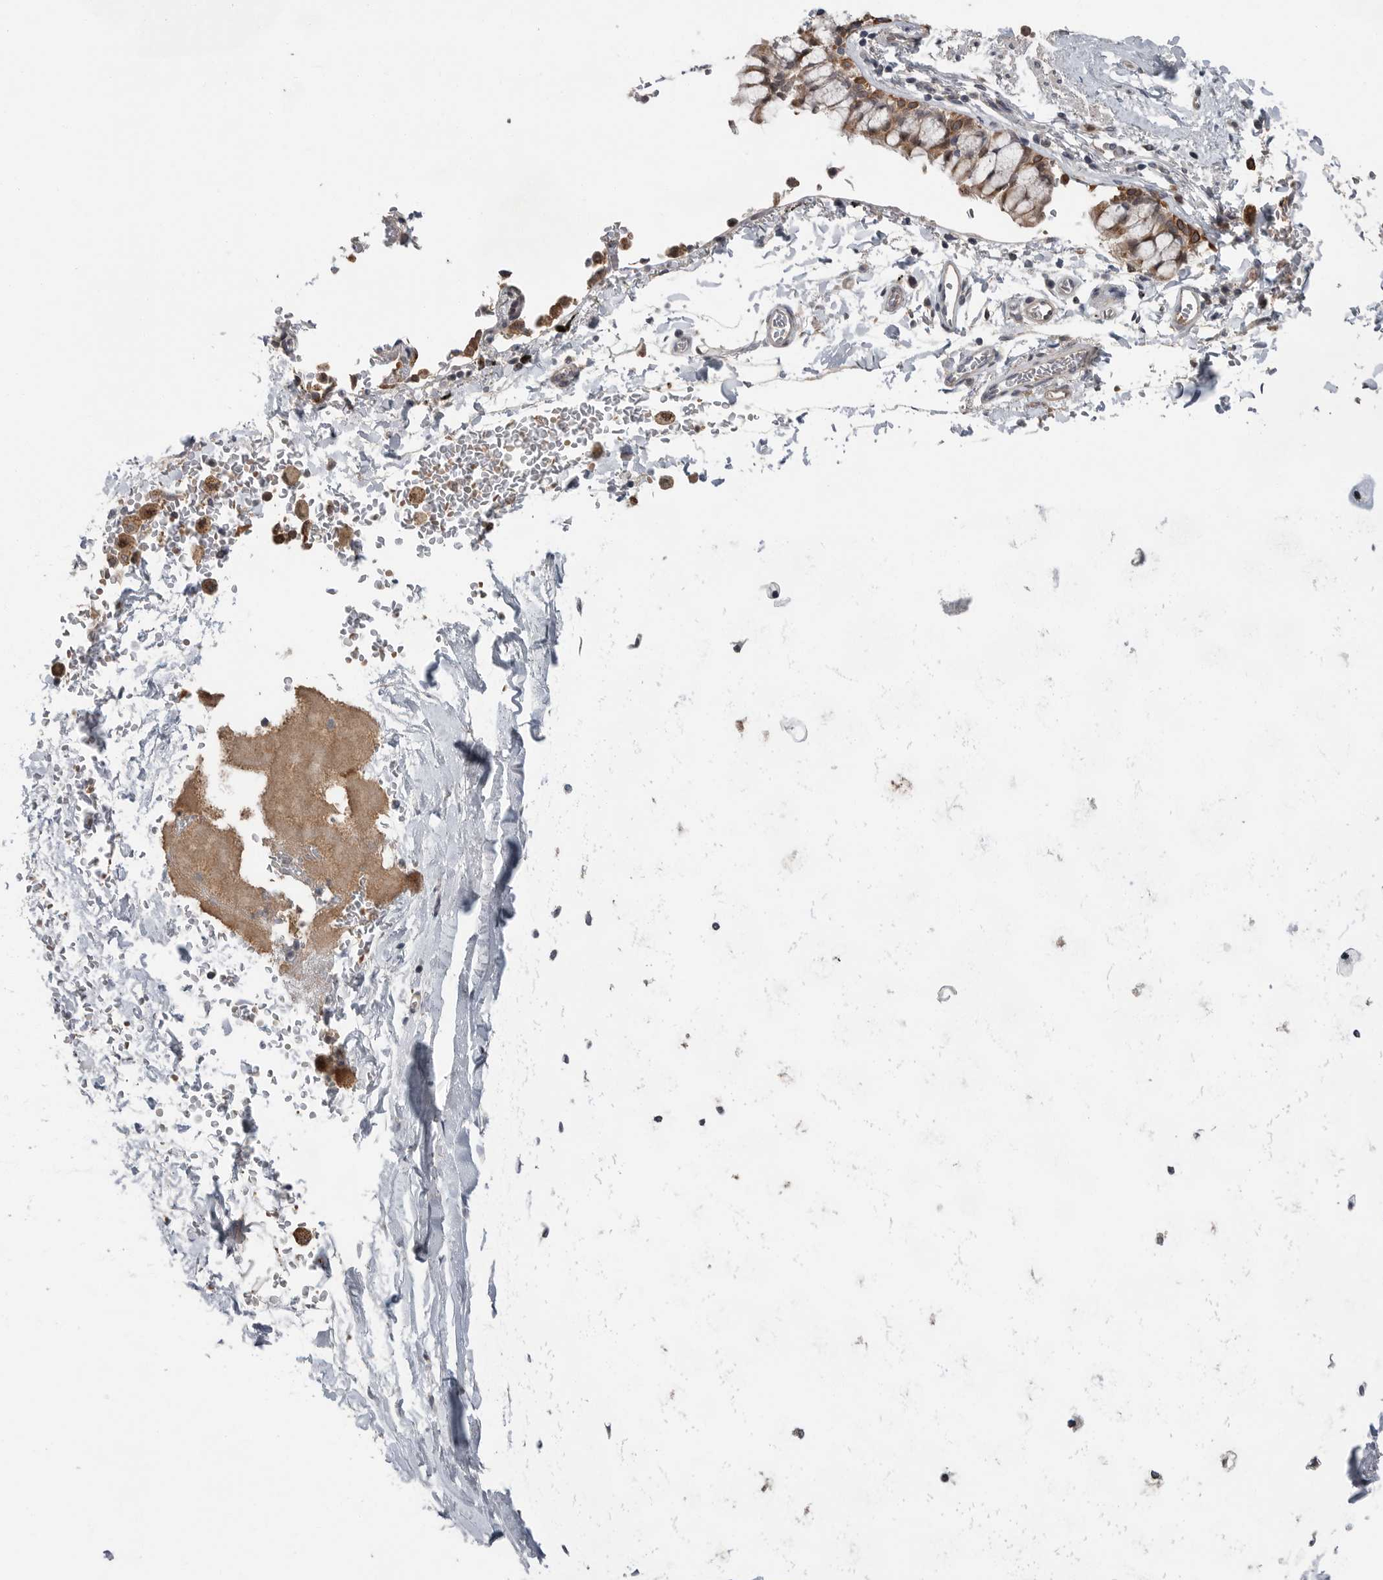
{"staining": {"intensity": "moderate", "quantity": ">75%", "location": "cytoplasmic/membranous"}, "tissue": "bronchus", "cell_type": "Respiratory epithelial cells", "image_type": "normal", "snomed": [{"axis": "morphology", "description": "Normal tissue, NOS"}, {"axis": "morphology", "description": "Inflammation, NOS"}, {"axis": "topography", "description": "Cartilage tissue"}, {"axis": "topography", "description": "Bronchus"}, {"axis": "topography", "description": "Lung"}], "caption": "A micrograph of human bronchus stained for a protein displays moderate cytoplasmic/membranous brown staining in respiratory epithelial cells.", "gene": "SCP2", "patient": {"sex": "female", "age": 64}}